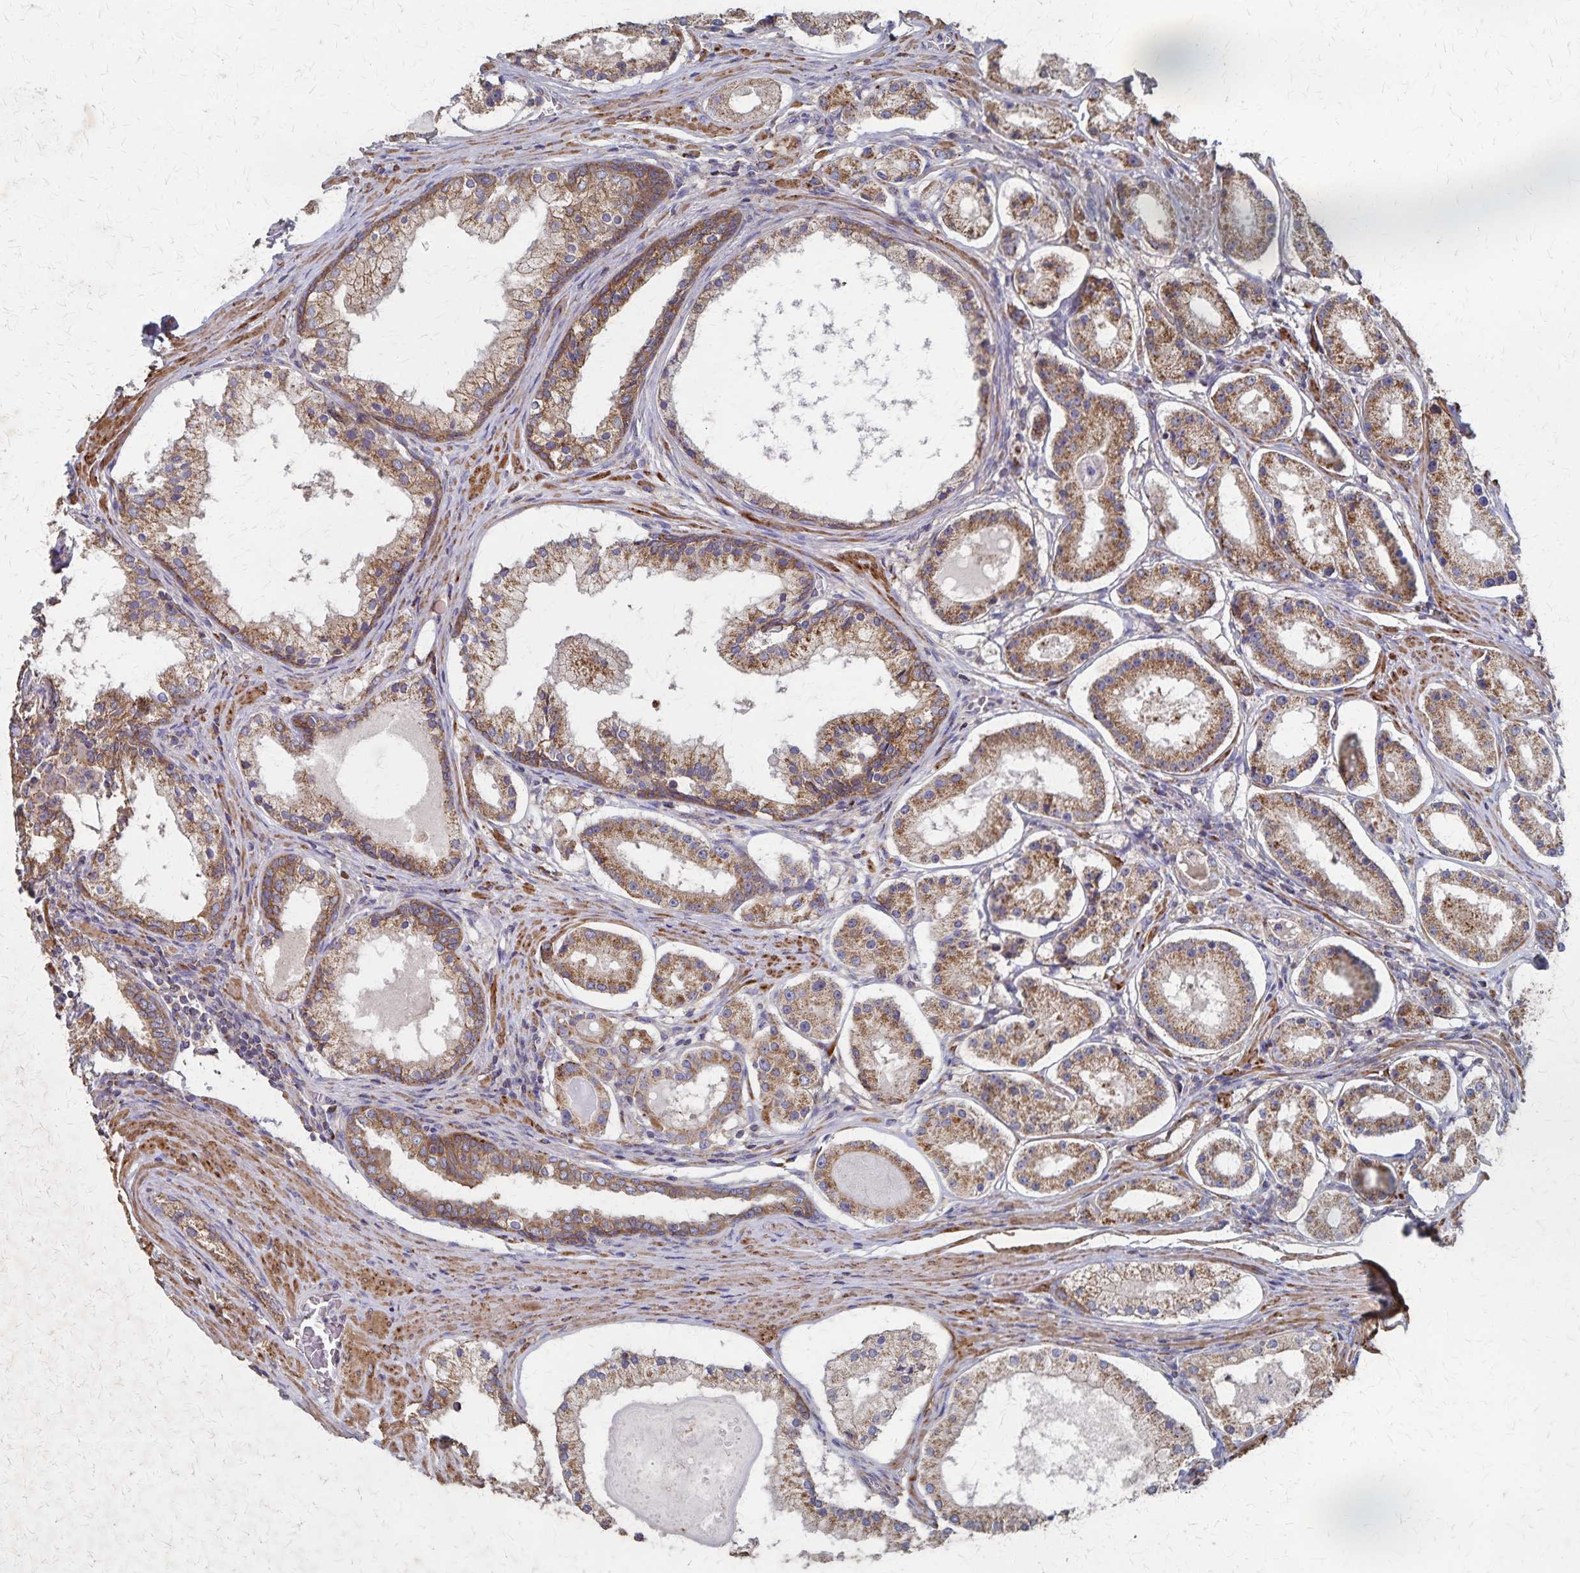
{"staining": {"intensity": "moderate", "quantity": ">75%", "location": "cytoplasmic/membranous"}, "tissue": "prostate cancer", "cell_type": "Tumor cells", "image_type": "cancer", "snomed": [{"axis": "morphology", "description": "Adenocarcinoma, Low grade"}, {"axis": "topography", "description": "Prostate"}], "caption": "Tumor cells demonstrate medium levels of moderate cytoplasmic/membranous positivity in about >75% of cells in human prostate low-grade adenocarcinoma. Nuclei are stained in blue.", "gene": "PGAP2", "patient": {"sex": "male", "age": 57}}